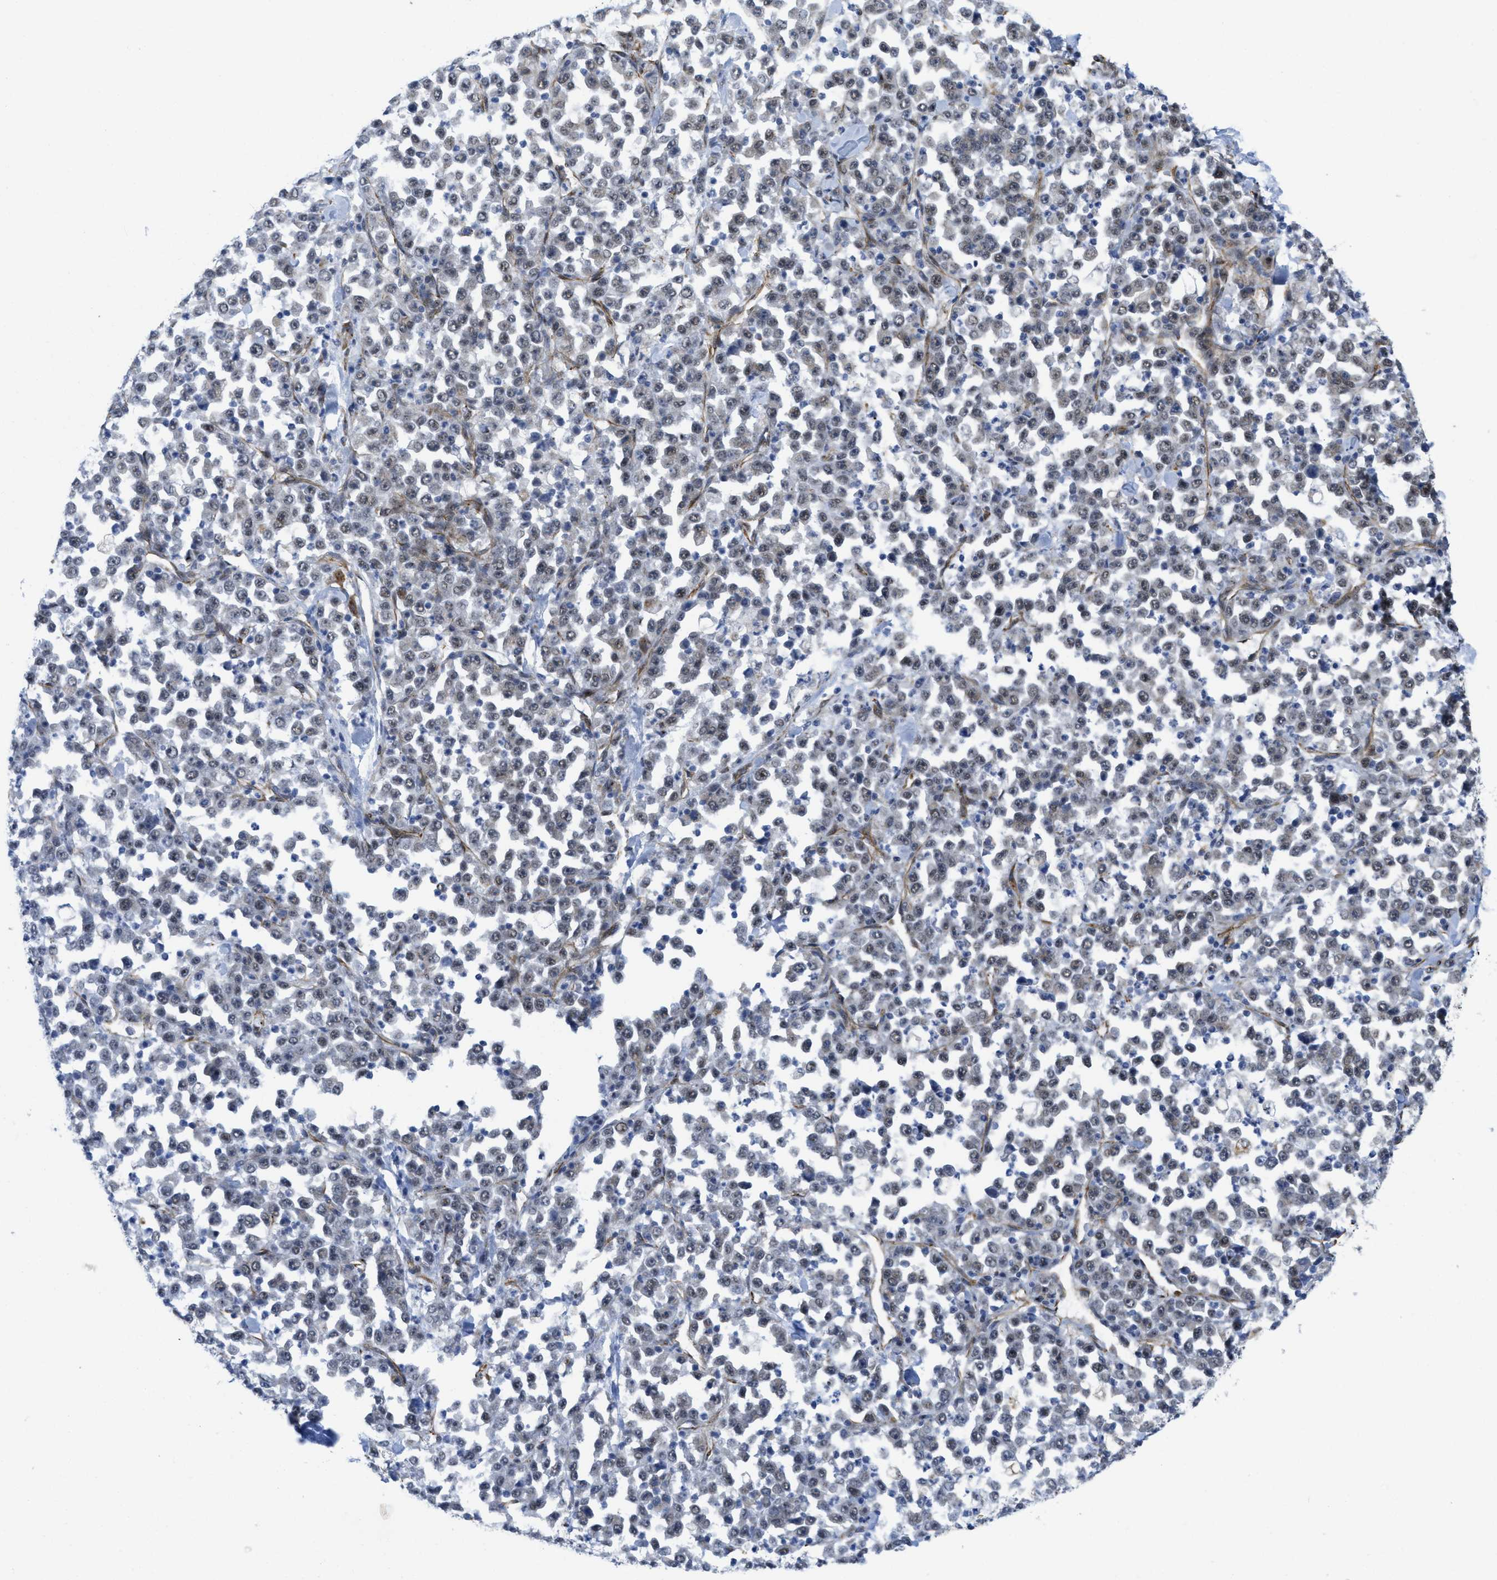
{"staining": {"intensity": "weak", "quantity": "25%-75%", "location": "nuclear"}, "tissue": "stomach cancer", "cell_type": "Tumor cells", "image_type": "cancer", "snomed": [{"axis": "morphology", "description": "Normal tissue, NOS"}, {"axis": "morphology", "description": "Adenocarcinoma, NOS"}, {"axis": "topography", "description": "Stomach, upper"}, {"axis": "topography", "description": "Stomach"}], "caption": "Immunohistochemical staining of human adenocarcinoma (stomach) displays low levels of weak nuclear staining in about 25%-75% of tumor cells.", "gene": "LRRC8B", "patient": {"sex": "male", "age": 59}}